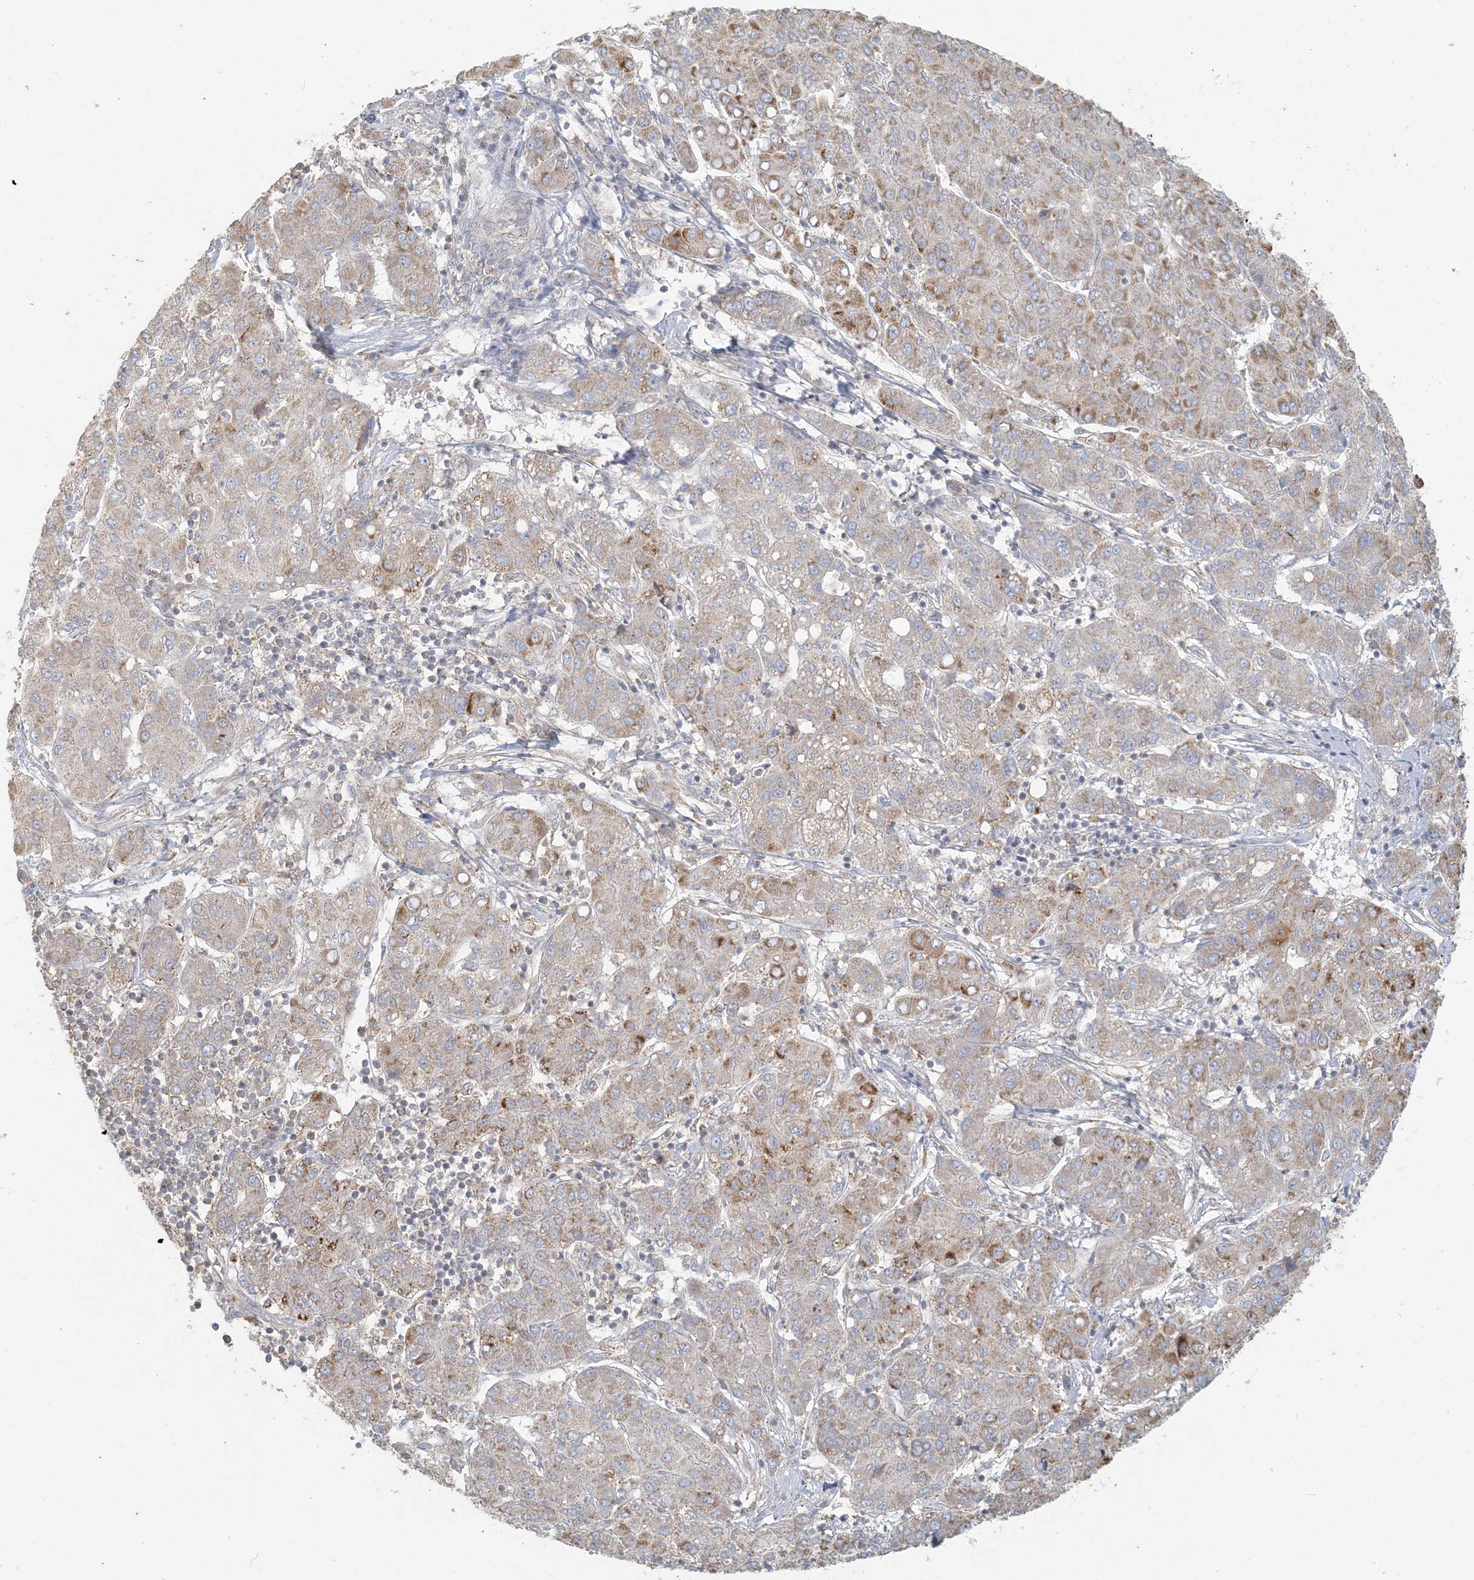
{"staining": {"intensity": "moderate", "quantity": "25%-75%", "location": "cytoplasmic/membranous"}, "tissue": "liver cancer", "cell_type": "Tumor cells", "image_type": "cancer", "snomed": [{"axis": "morphology", "description": "Carcinoma, Hepatocellular, NOS"}, {"axis": "topography", "description": "Liver"}], "caption": "Immunohistochemistry of hepatocellular carcinoma (liver) reveals medium levels of moderate cytoplasmic/membranous staining in approximately 25%-75% of tumor cells.", "gene": "HACL1", "patient": {"sex": "male", "age": 65}}